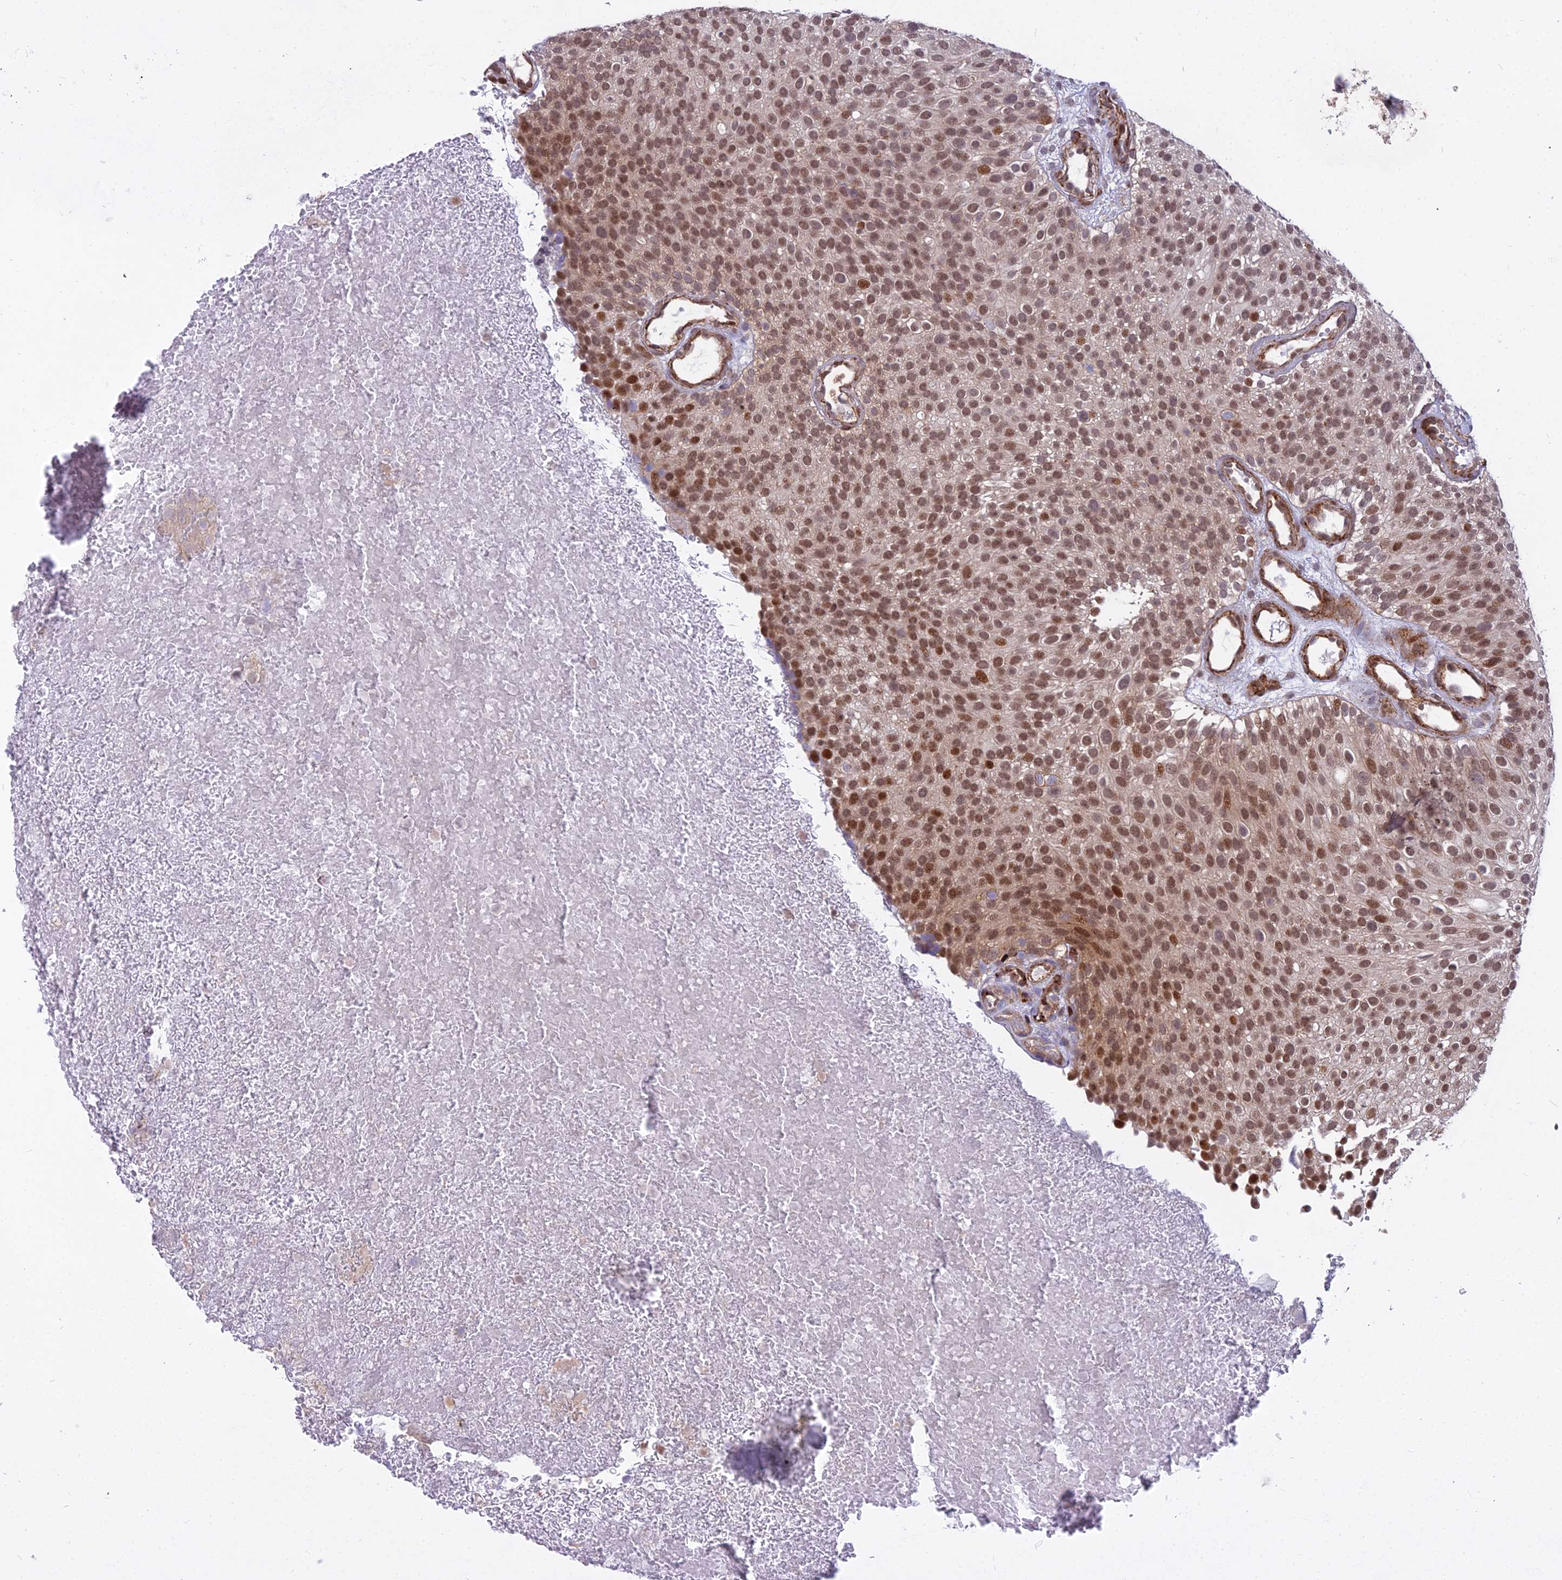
{"staining": {"intensity": "moderate", "quantity": ">75%", "location": "nuclear"}, "tissue": "urothelial cancer", "cell_type": "Tumor cells", "image_type": "cancer", "snomed": [{"axis": "morphology", "description": "Urothelial carcinoma, Low grade"}, {"axis": "topography", "description": "Urinary bladder"}], "caption": "Urothelial cancer stained with immunohistochemistry (IHC) shows moderate nuclear staining in about >75% of tumor cells. The staining was performed using DAB (3,3'-diaminobenzidine), with brown indicating positive protein expression. Nuclei are stained blue with hematoxylin.", "gene": "GLYATL3", "patient": {"sex": "male", "age": 78}}